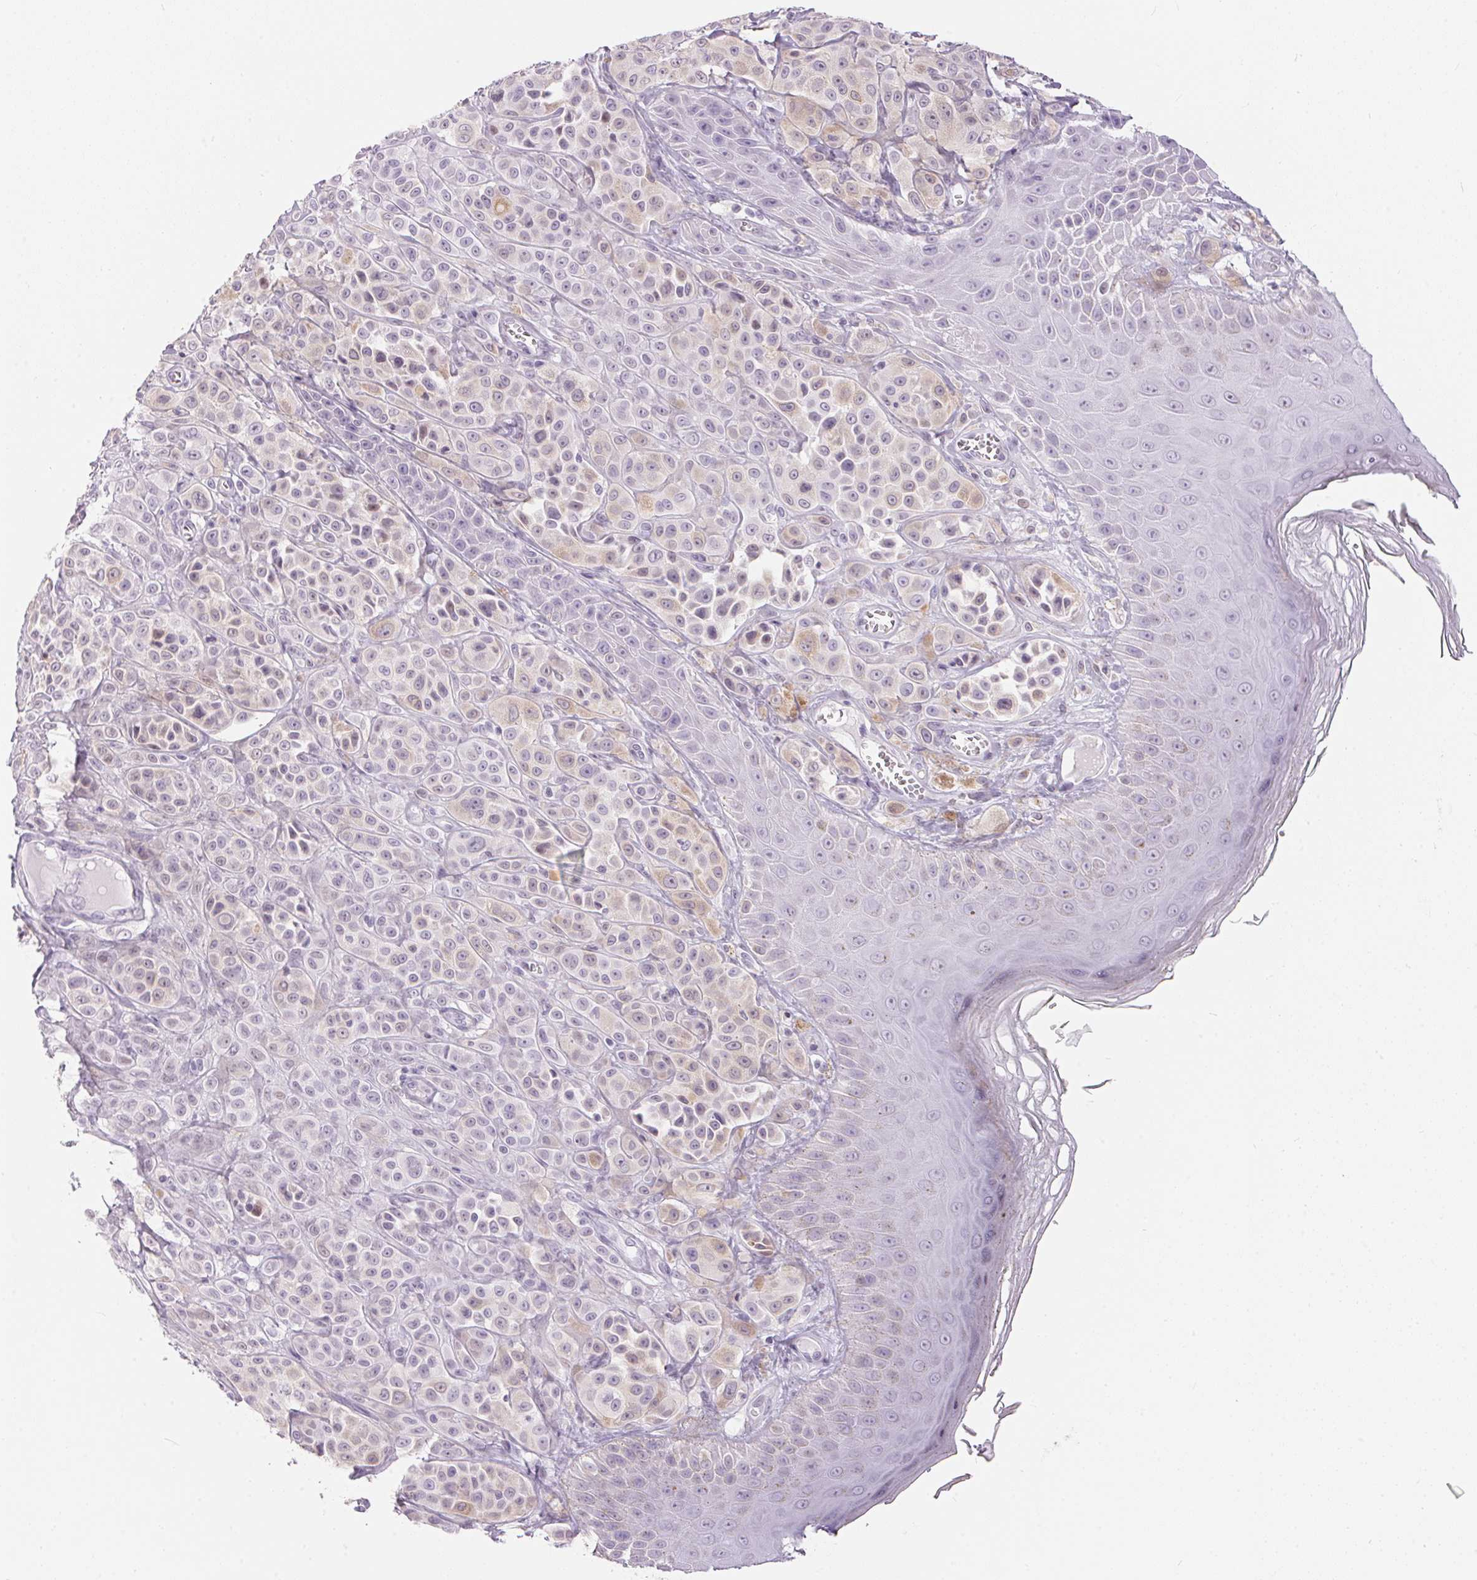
{"staining": {"intensity": "negative", "quantity": "none", "location": "none"}, "tissue": "melanoma", "cell_type": "Tumor cells", "image_type": "cancer", "snomed": [{"axis": "morphology", "description": "Malignant melanoma, NOS"}, {"axis": "topography", "description": "Skin"}], "caption": "Tumor cells are negative for protein expression in human melanoma. The staining is performed using DAB (3,3'-diaminobenzidine) brown chromogen with nuclei counter-stained in using hematoxylin.", "gene": "CADPS", "patient": {"sex": "male", "age": 67}}